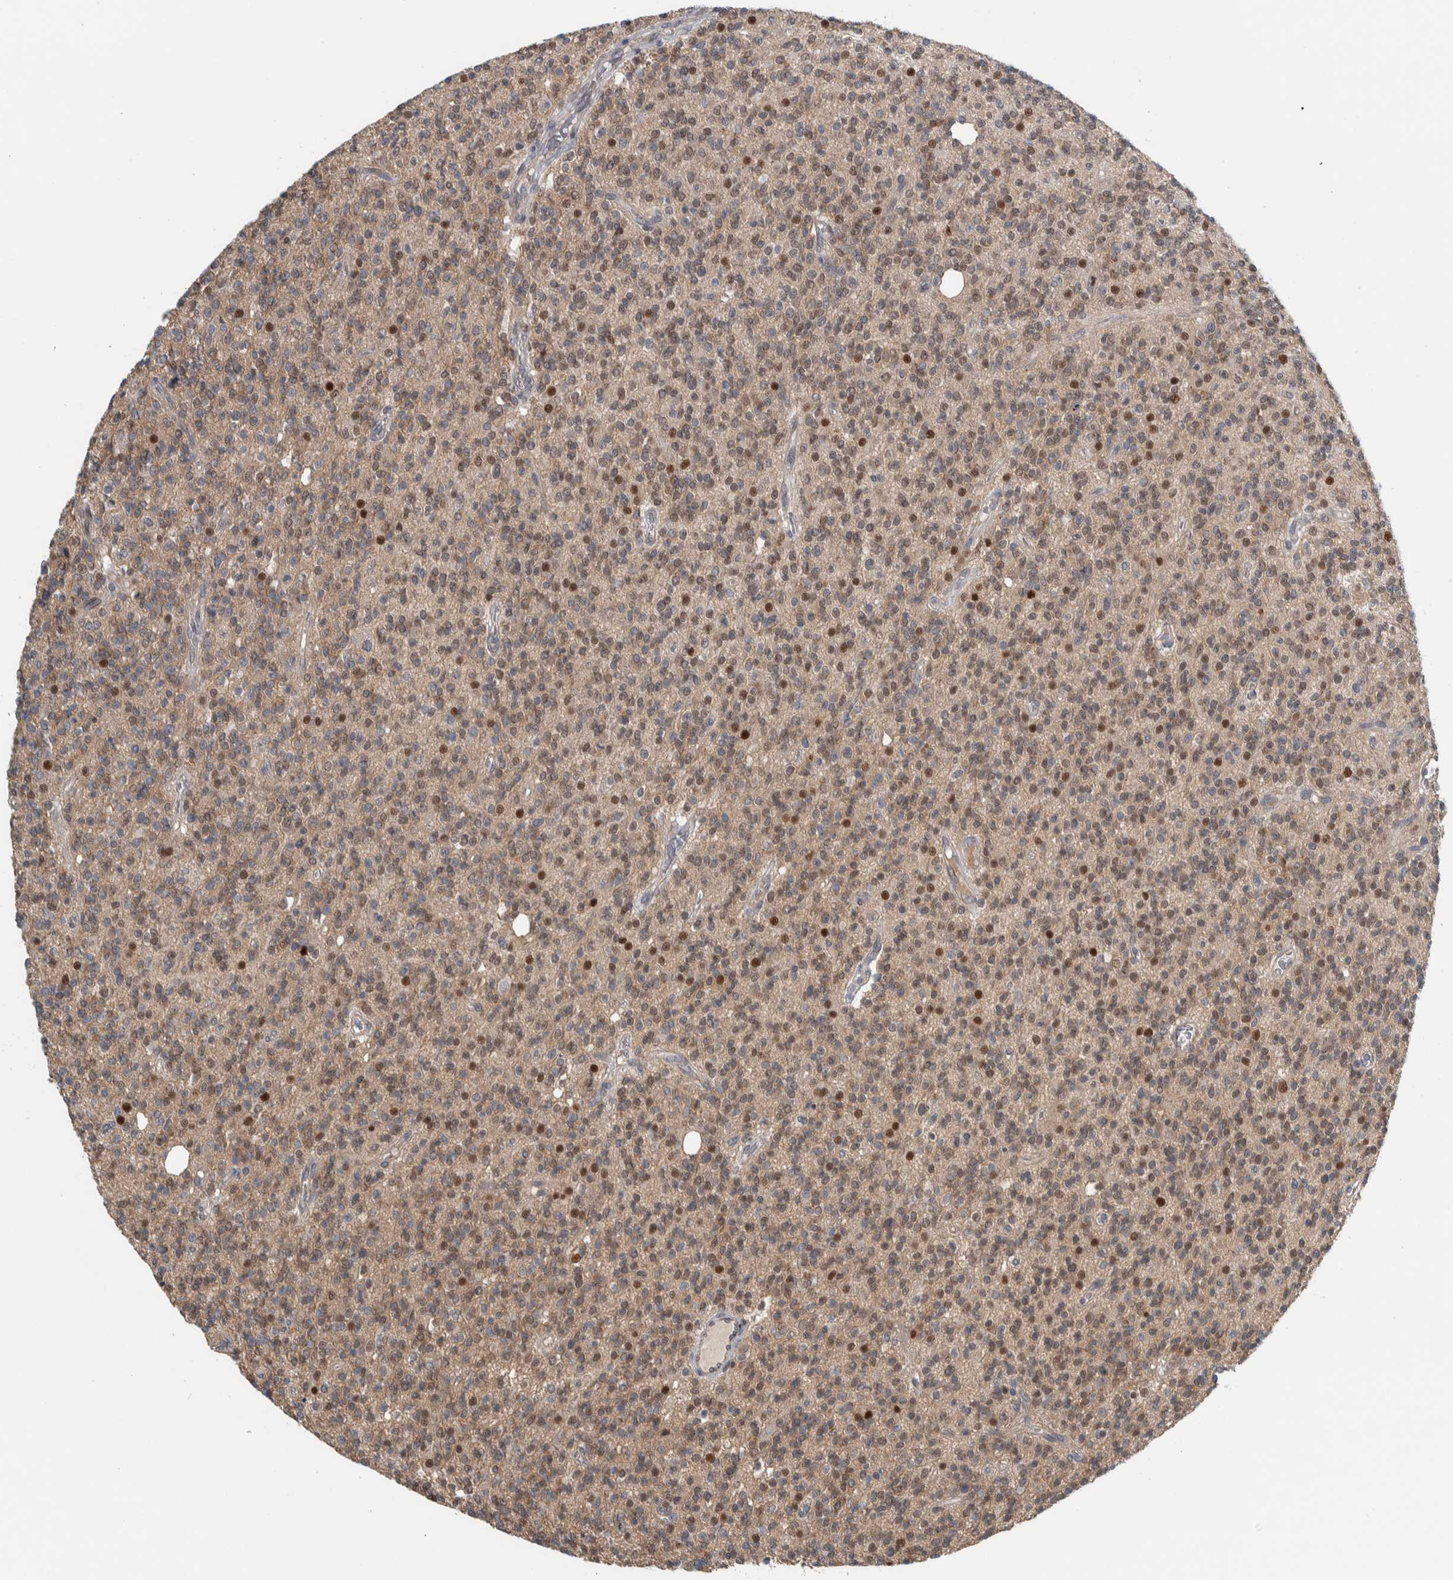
{"staining": {"intensity": "weak", "quantity": ">75%", "location": "cytoplasmic/membranous,nuclear"}, "tissue": "glioma", "cell_type": "Tumor cells", "image_type": "cancer", "snomed": [{"axis": "morphology", "description": "Glioma, malignant, High grade"}, {"axis": "topography", "description": "Brain"}], "caption": "A brown stain shows weak cytoplasmic/membranous and nuclear positivity of a protein in human malignant glioma (high-grade) tumor cells.", "gene": "ADPRM", "patient": {"sex": "male", "age": 34}}